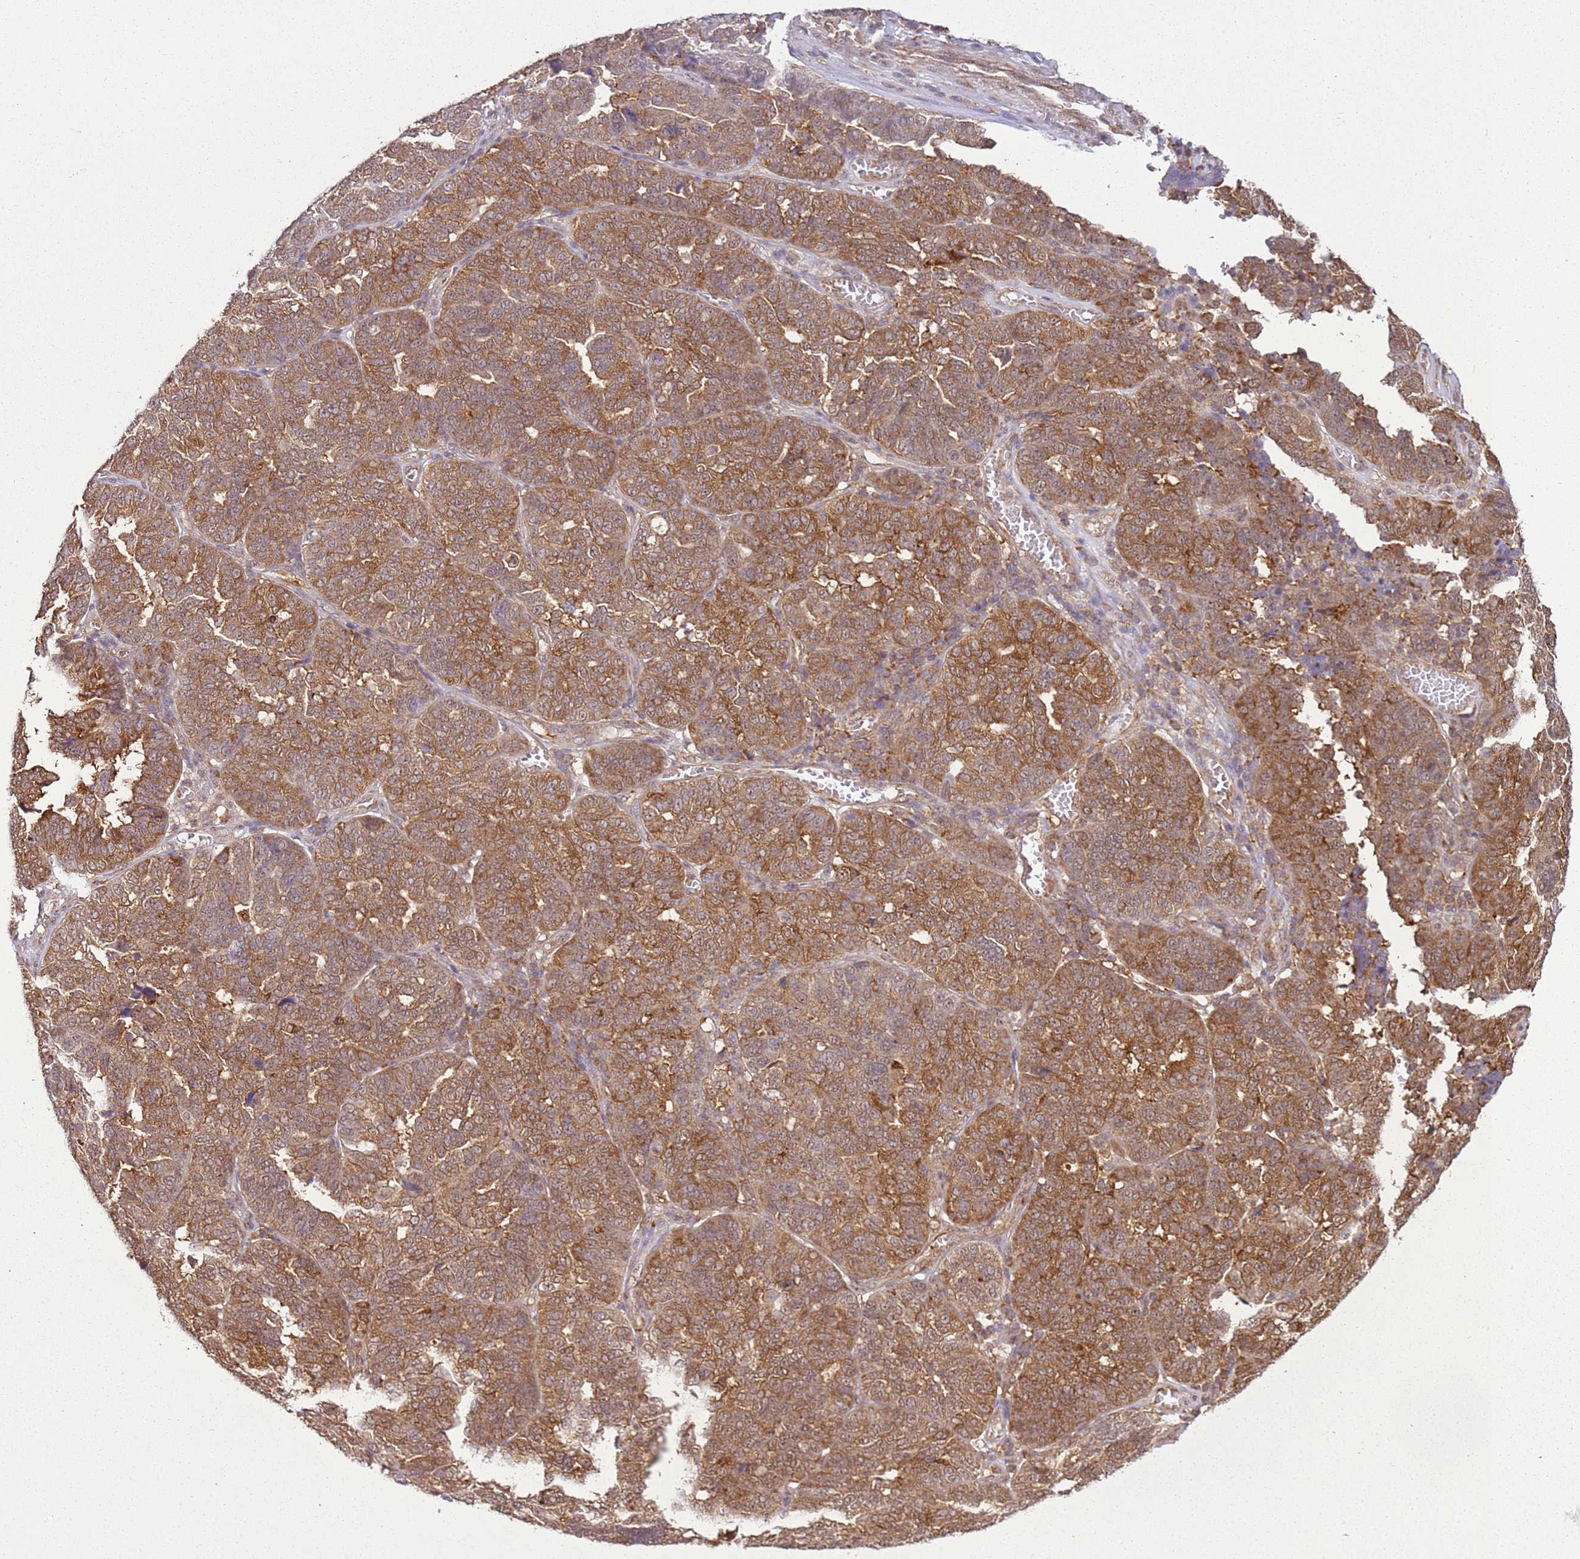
{"staining": {"intensity": "moderate", "quantity": ">75%", "location": "cytoplasmic/membranous"}, "tissue": "ovarian cancer", "cell_type": "Tumor cells", "image_type": "cancer", "snomed": [{"axis": "morphology", "description": "Cystadenocarcinoma, serous, NOS"}, {"axis": "topography", "description": "Ovary"}], "caption": "Moderate cytoplasmic/membranous staining is appreciated in about >75% of tumor cells in ovarian serous cystadenocarcinoma. (Stains: DAB in brown, nuclei in blue, Microscopy: brightfield microscopy at high magnification).", "gene": "GABRE", "patient": {"sex": "female", "age": 59}}